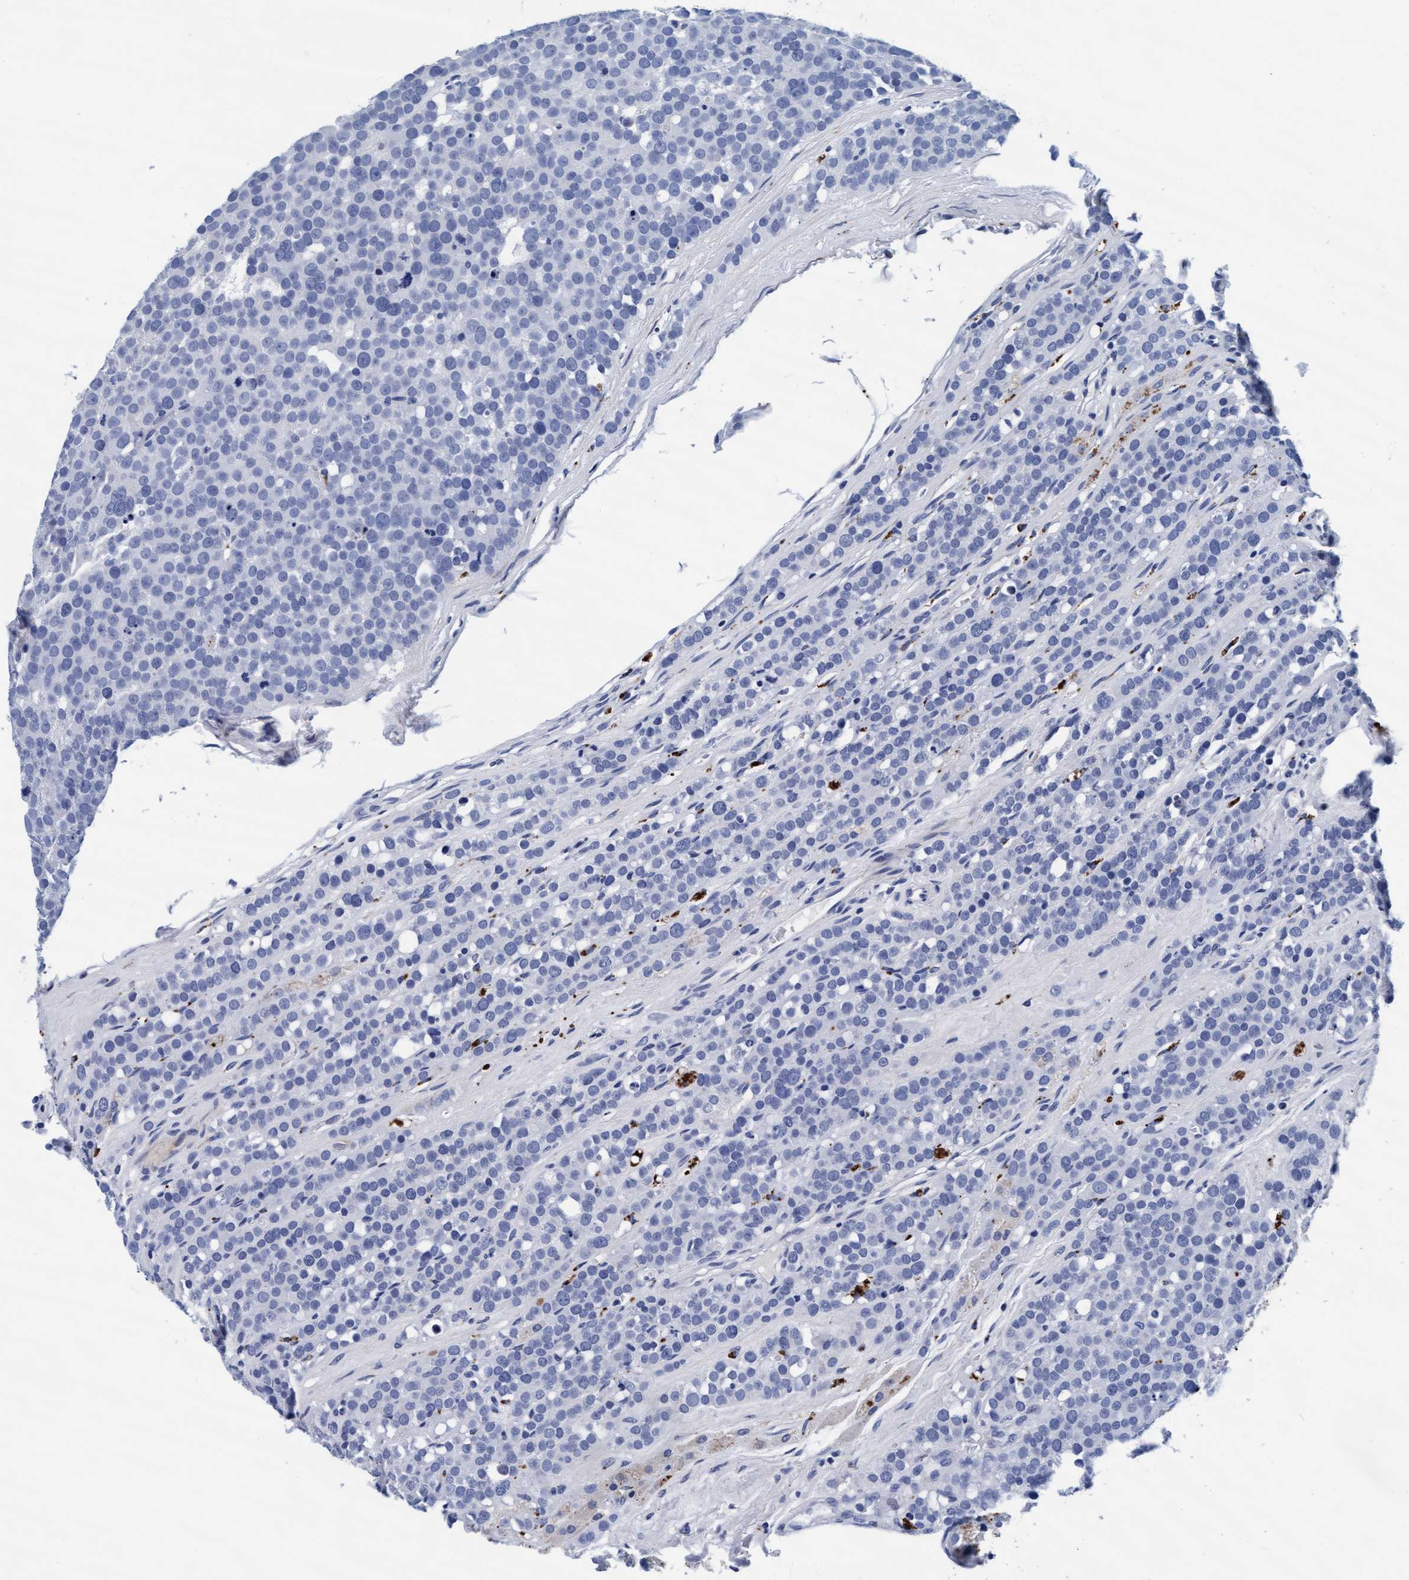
{"staining": {"intensity": "negative", "quantity": "none", "location": "none"}, "tissue": "testis cancer", "cell_type": "Tumor cells", "image_type": "cancer", "snomed": [{"axis": "morphology", "description": "Seminoma, NOS"}, {"axis": "topography", "description": "Testis"}], "caption": "This histopathology image is of testis seminoma stained with immunohistochemistry to label a protein in brown with the nuclei are counter-stained blue. There is no positivity in tumor cells.", "gene": "ARSG", "patient": {"sex": "male", "age": 71}}